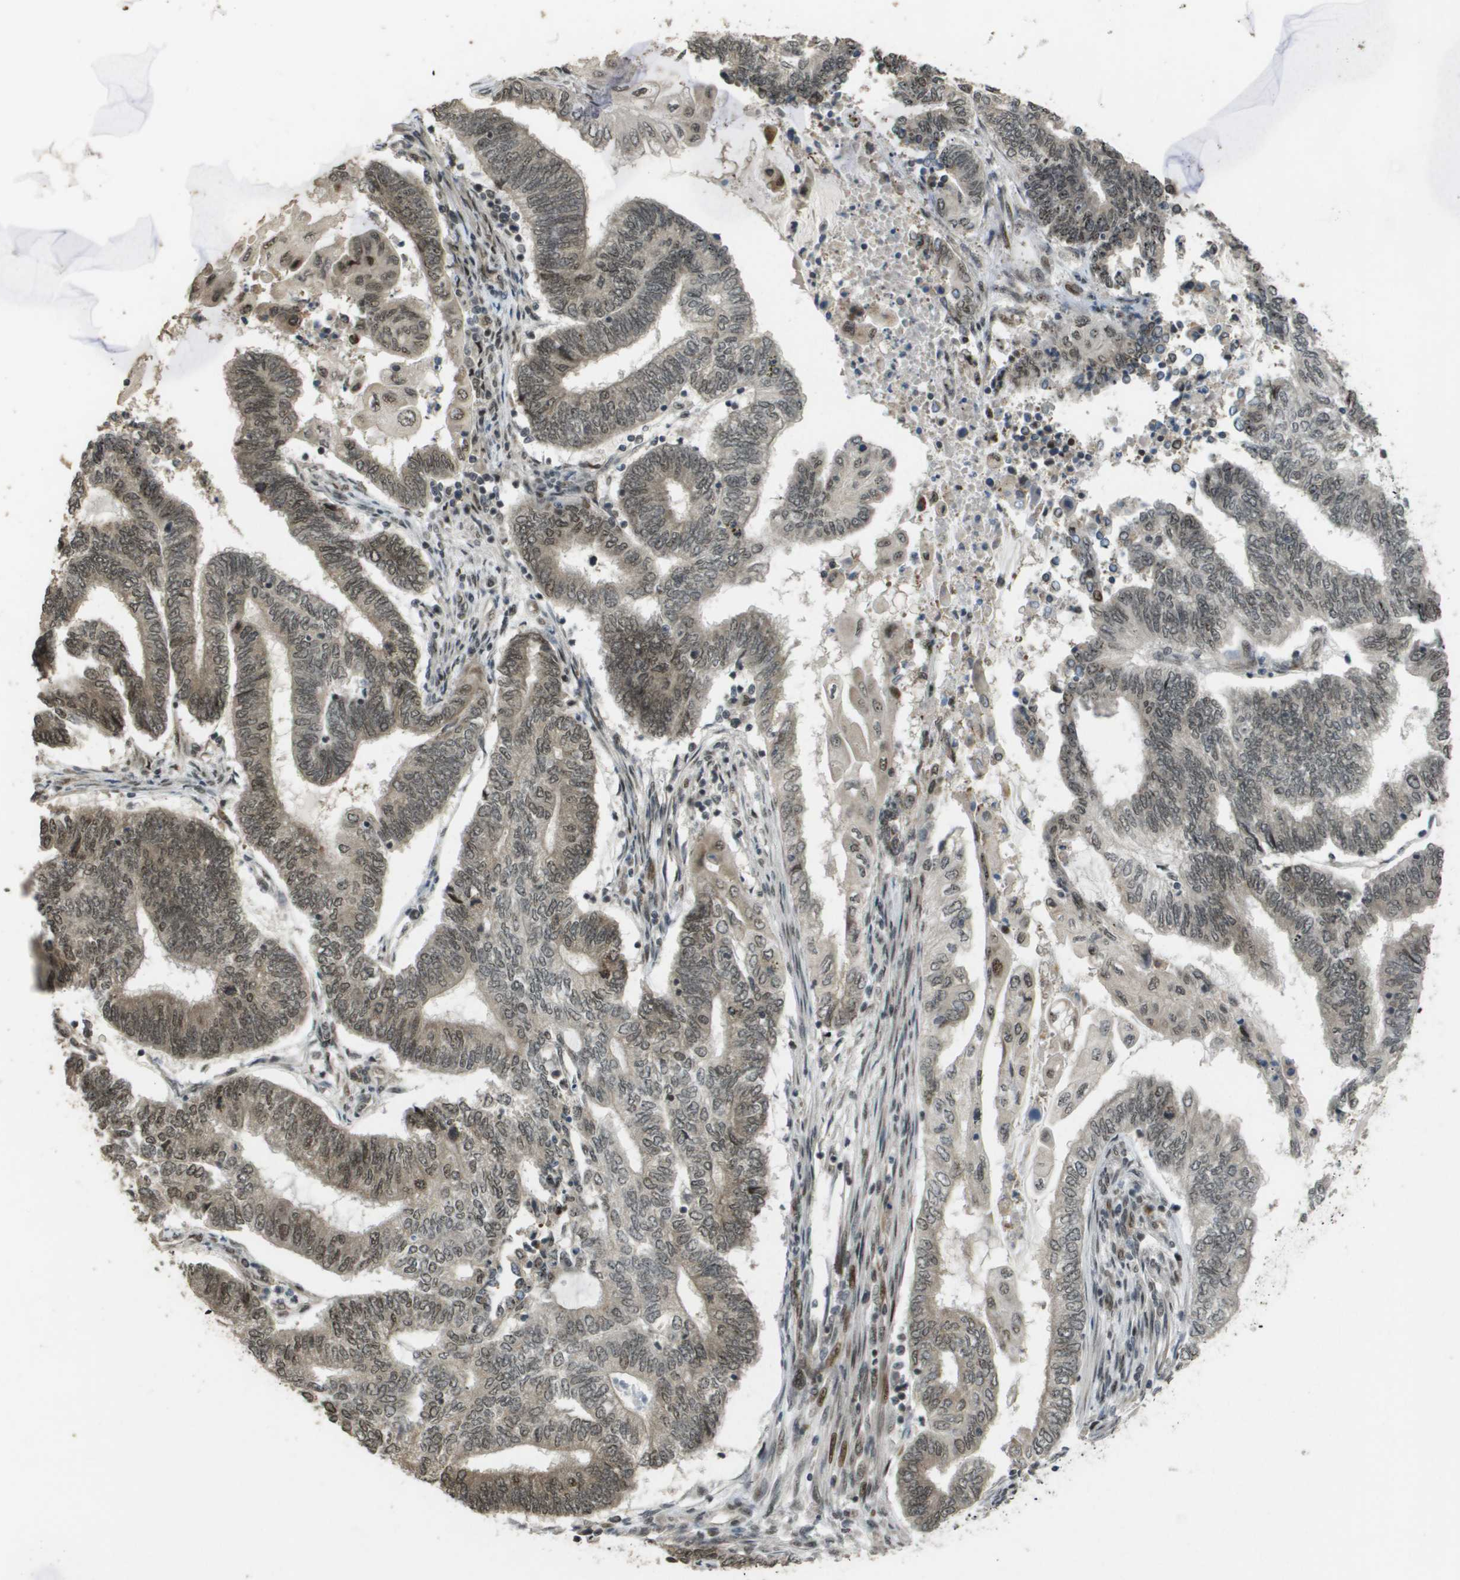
{"staining": {"intensity": "weak", "quantity": ">75%", "location": "cytoplasmic/membranous,nuclear"}, "tissue": "endometrial cancer", "cell_type": "Tumor cells", "image_type": "cancer", "snomed": [{"axis": "morphology", "description": "Adenocarcinoma, NOS"}, {"axis": "topography", "description": "Uterus"}, {"axis": "topography", "description": "Endometrium"}], "caption": "Immunohistochemistry (DAB) staining of endometrial cancer displays weak cytoplasmic/membranous and nuclear protein staining in about >75% of tumor cells. (IHC, brightfield microscopy, high magnification).", "gene": "KAT5", "patient": {"sex": "female", "age": 70}}